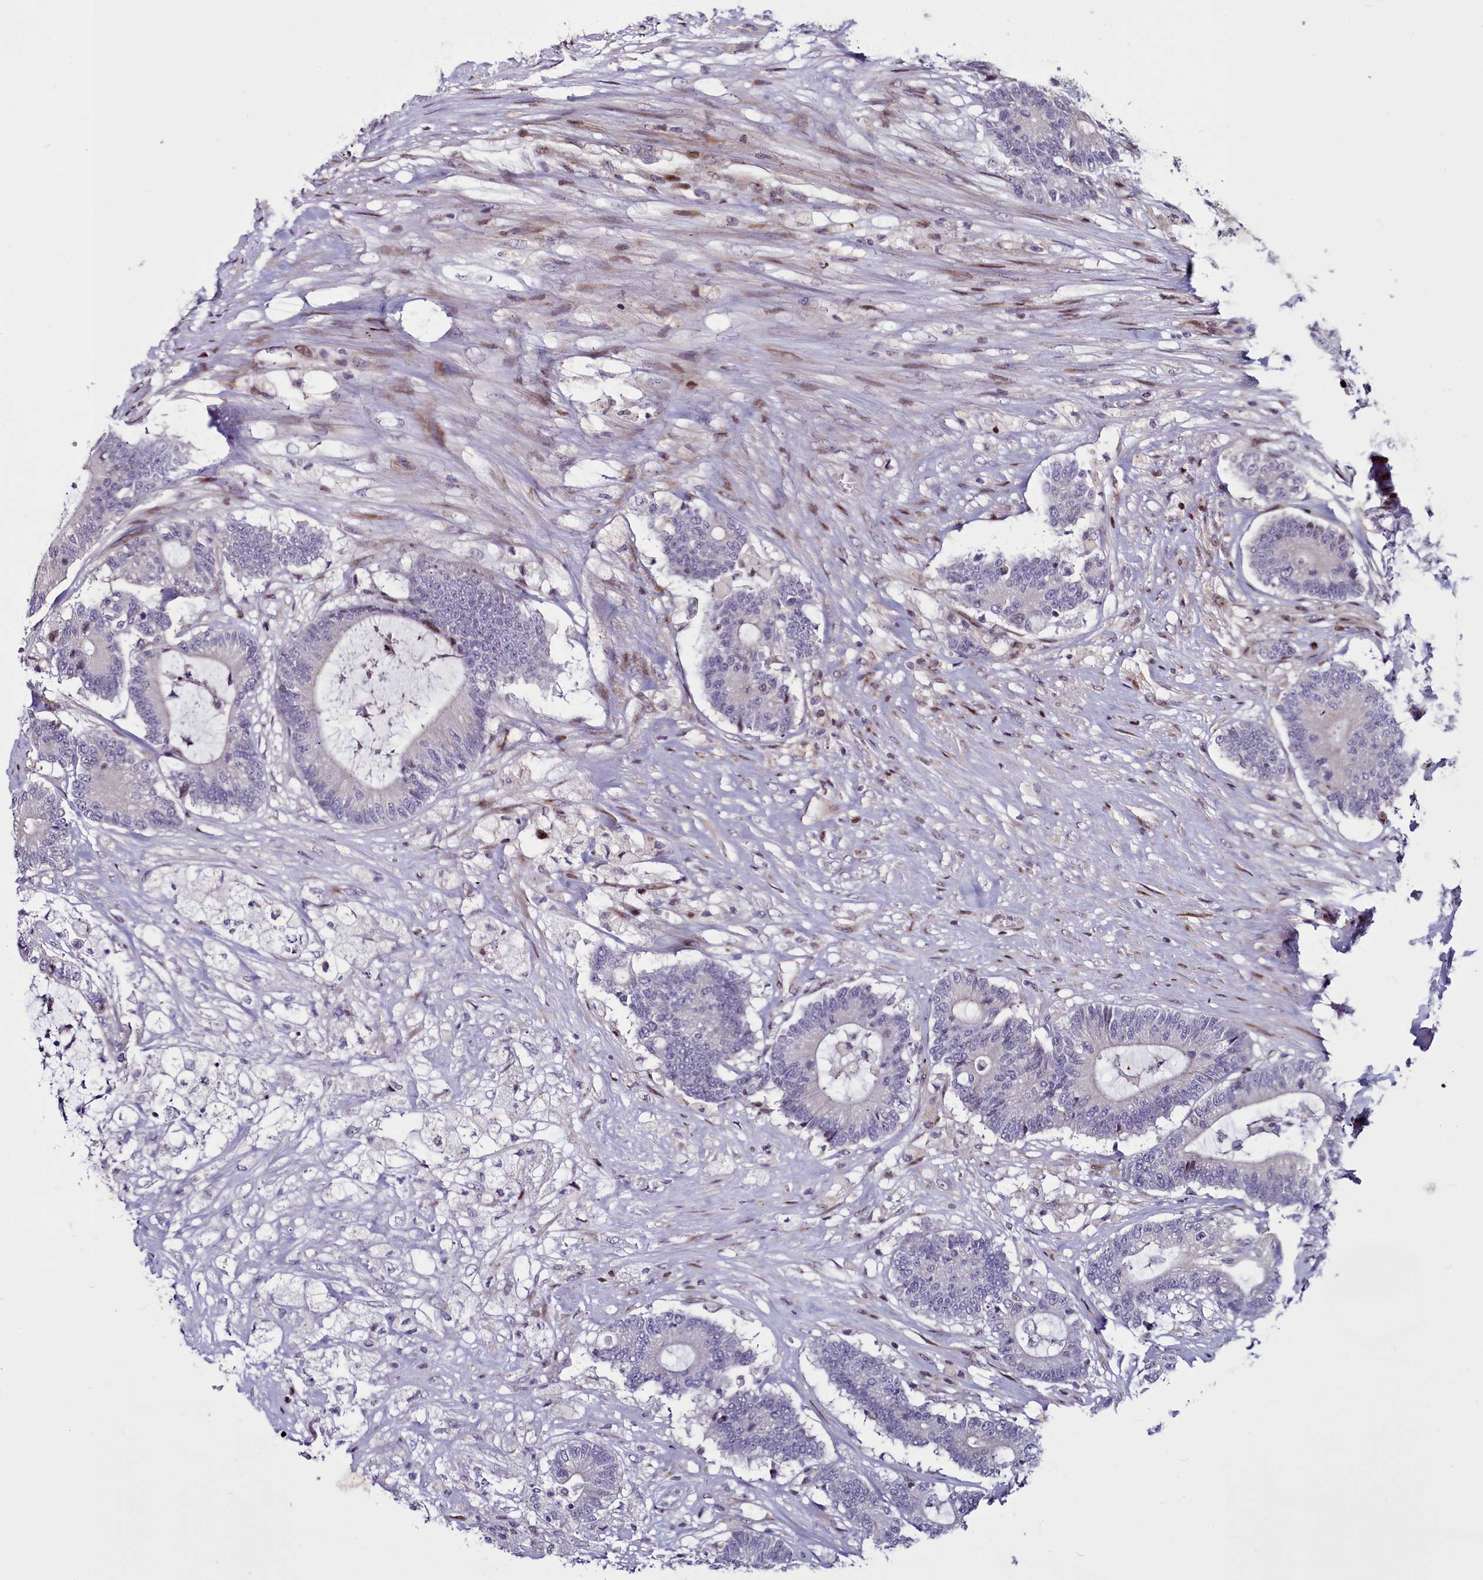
{"staining": {"intensity": "negative", "quantity": "none", "location": "none"}, "tissue": "colorectal cancer", "cell_type": "Tumor cells", "image_type": "cancer", "snomed": [{"axis": "morphology", "description": "Adenocarcinoma, NOS"}, {"axis": "topography", "description": "Colon"}], "caption": "The immunohistochemistry photomicrograph has no significant expression in tumor cells of colorectal cancer (adenocarcinoma) tissue. (IHC, brightfield microscopy, high magnification).", "gene": "WBP11", "patient": {"sex": "female", "age": 84}}